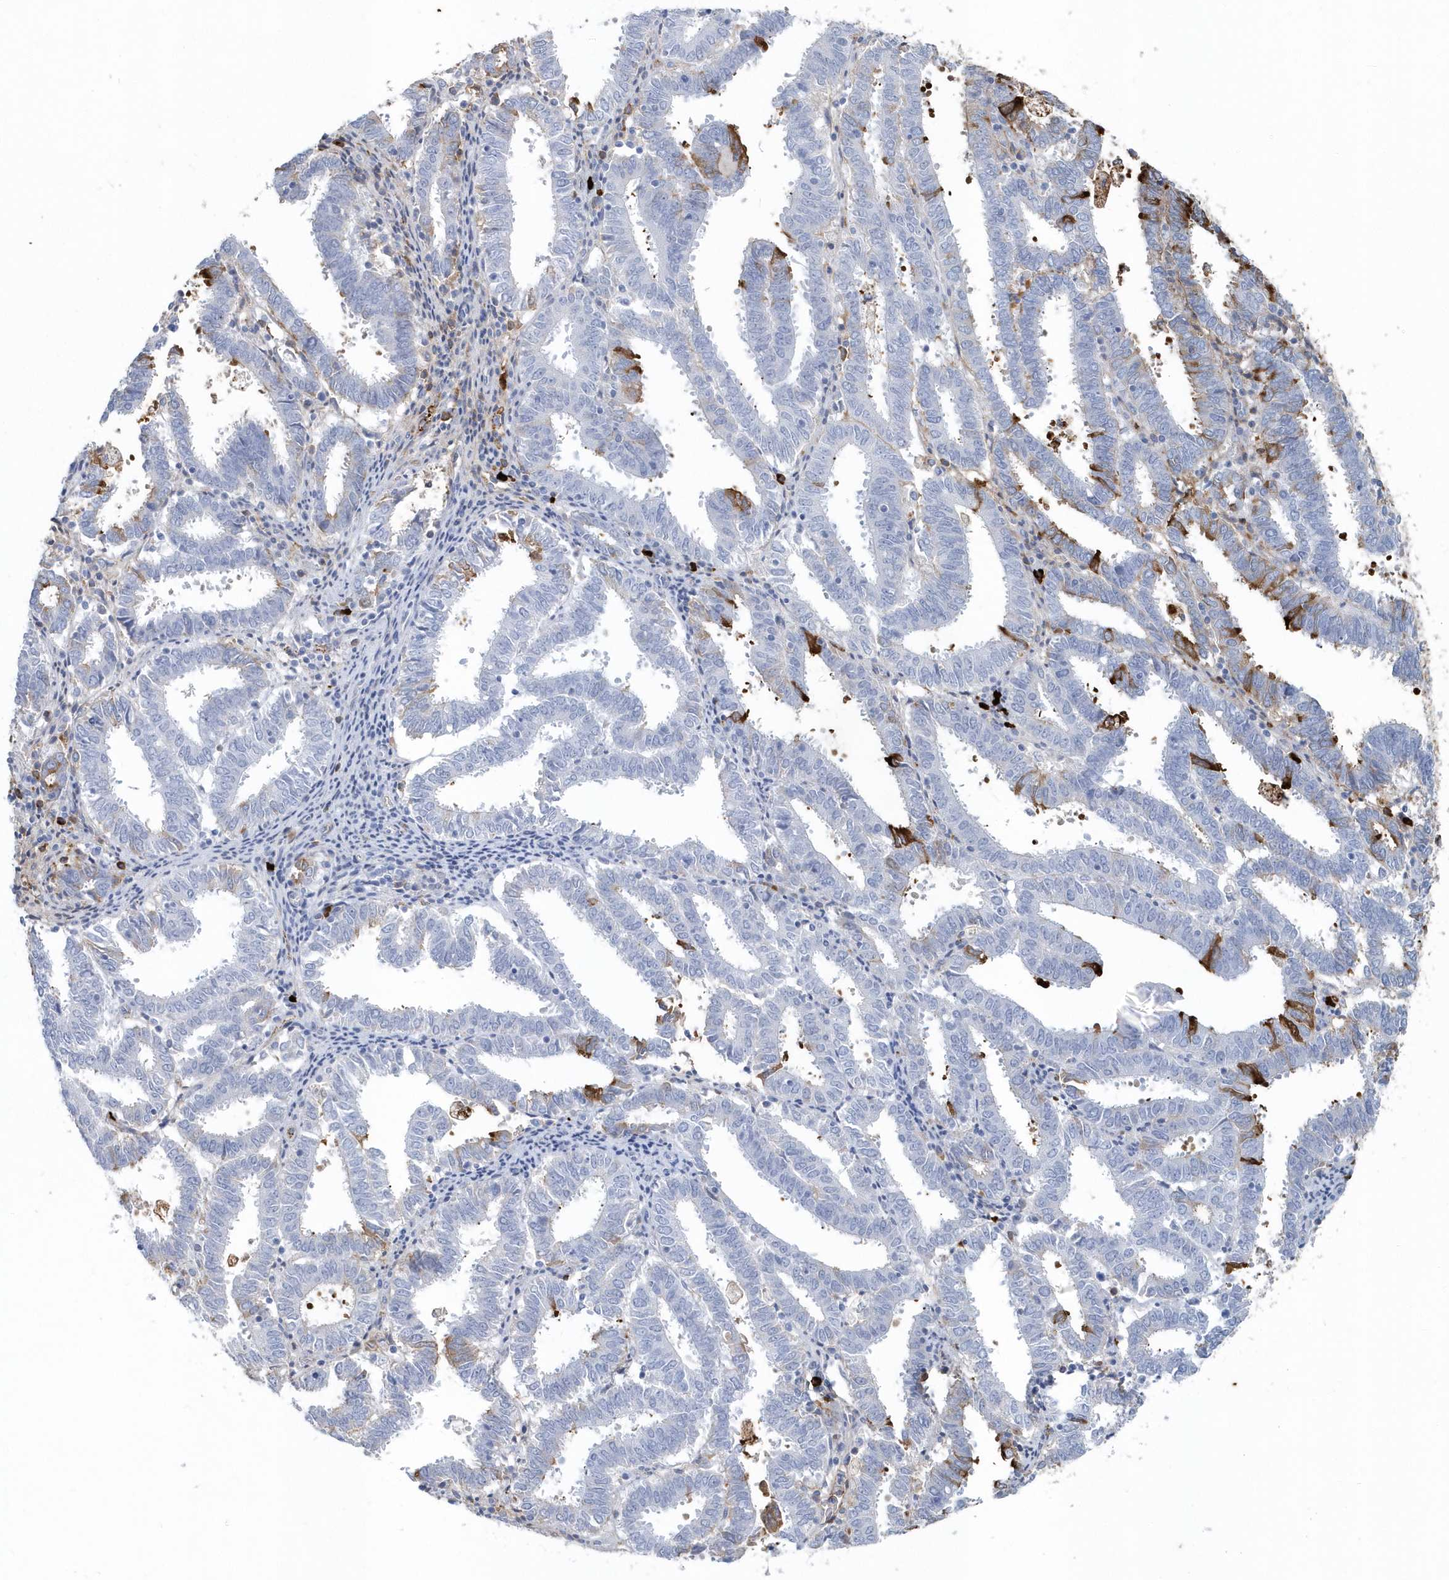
{"staining": {"intensity": "strong", "quantity": "<25%", "location": "cytoplasmic/membranous"}, "tissue": "endometrial cancer", "cell_type": "Tumor cells", "image_type": "cancer", "snomed": [{"axis": "morphology", "description": "Adenocarcinoma, NOS"}, {"axis": "topography", "description": "Uterus"}], "caption": "An IHC image of tumor tissue is shown. Protein staining in brown shows strong cytoplasmic/membranous positivity in endometrial adenocarcinoma within tumor cells. The protein of interest is shown in brown color, while the nuclei are stained blue.", "gene": "JCHAIN", "patient": {"sex": "female", "age": 83}}